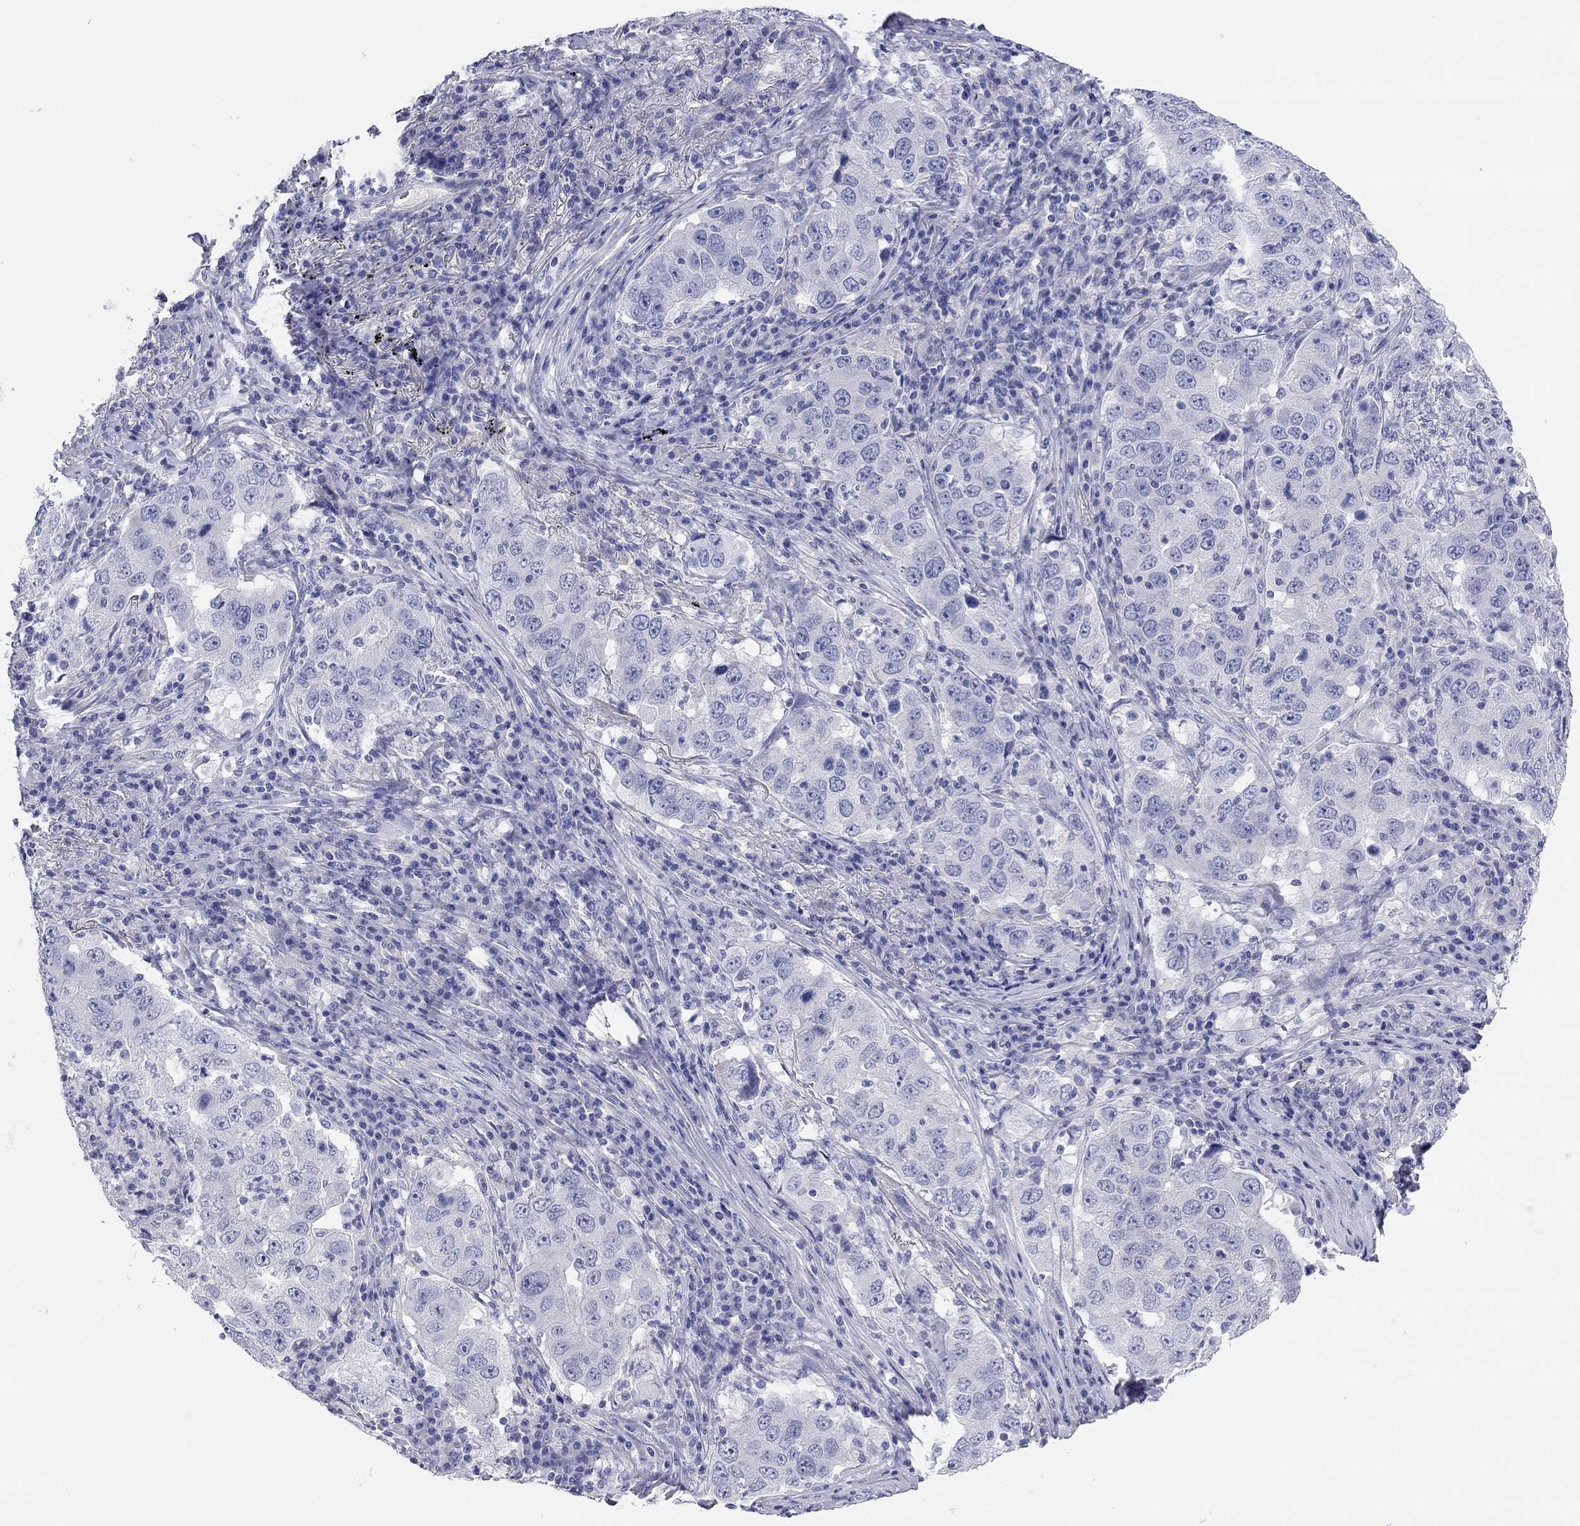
{"staining": {"intensity": "negative", "quantity": "none", "location": "none"}, "tissue": "lung cancer", "cell_type": "Tumor cells", "image_type": "cancer", "snomed": [{"axis": "morphology", "description": "Adenocarcinoma, NOS"}, {"axis": "topography", "description": "Lung"}], "caption": "A high-resolution histopathology image shows immunohistochemistry (IHC) staining of lung cancer, which exhibits no significant staining in tumor cells.", "gene": "TMEM221", "patient": {"sex": "male", "age": 73}}